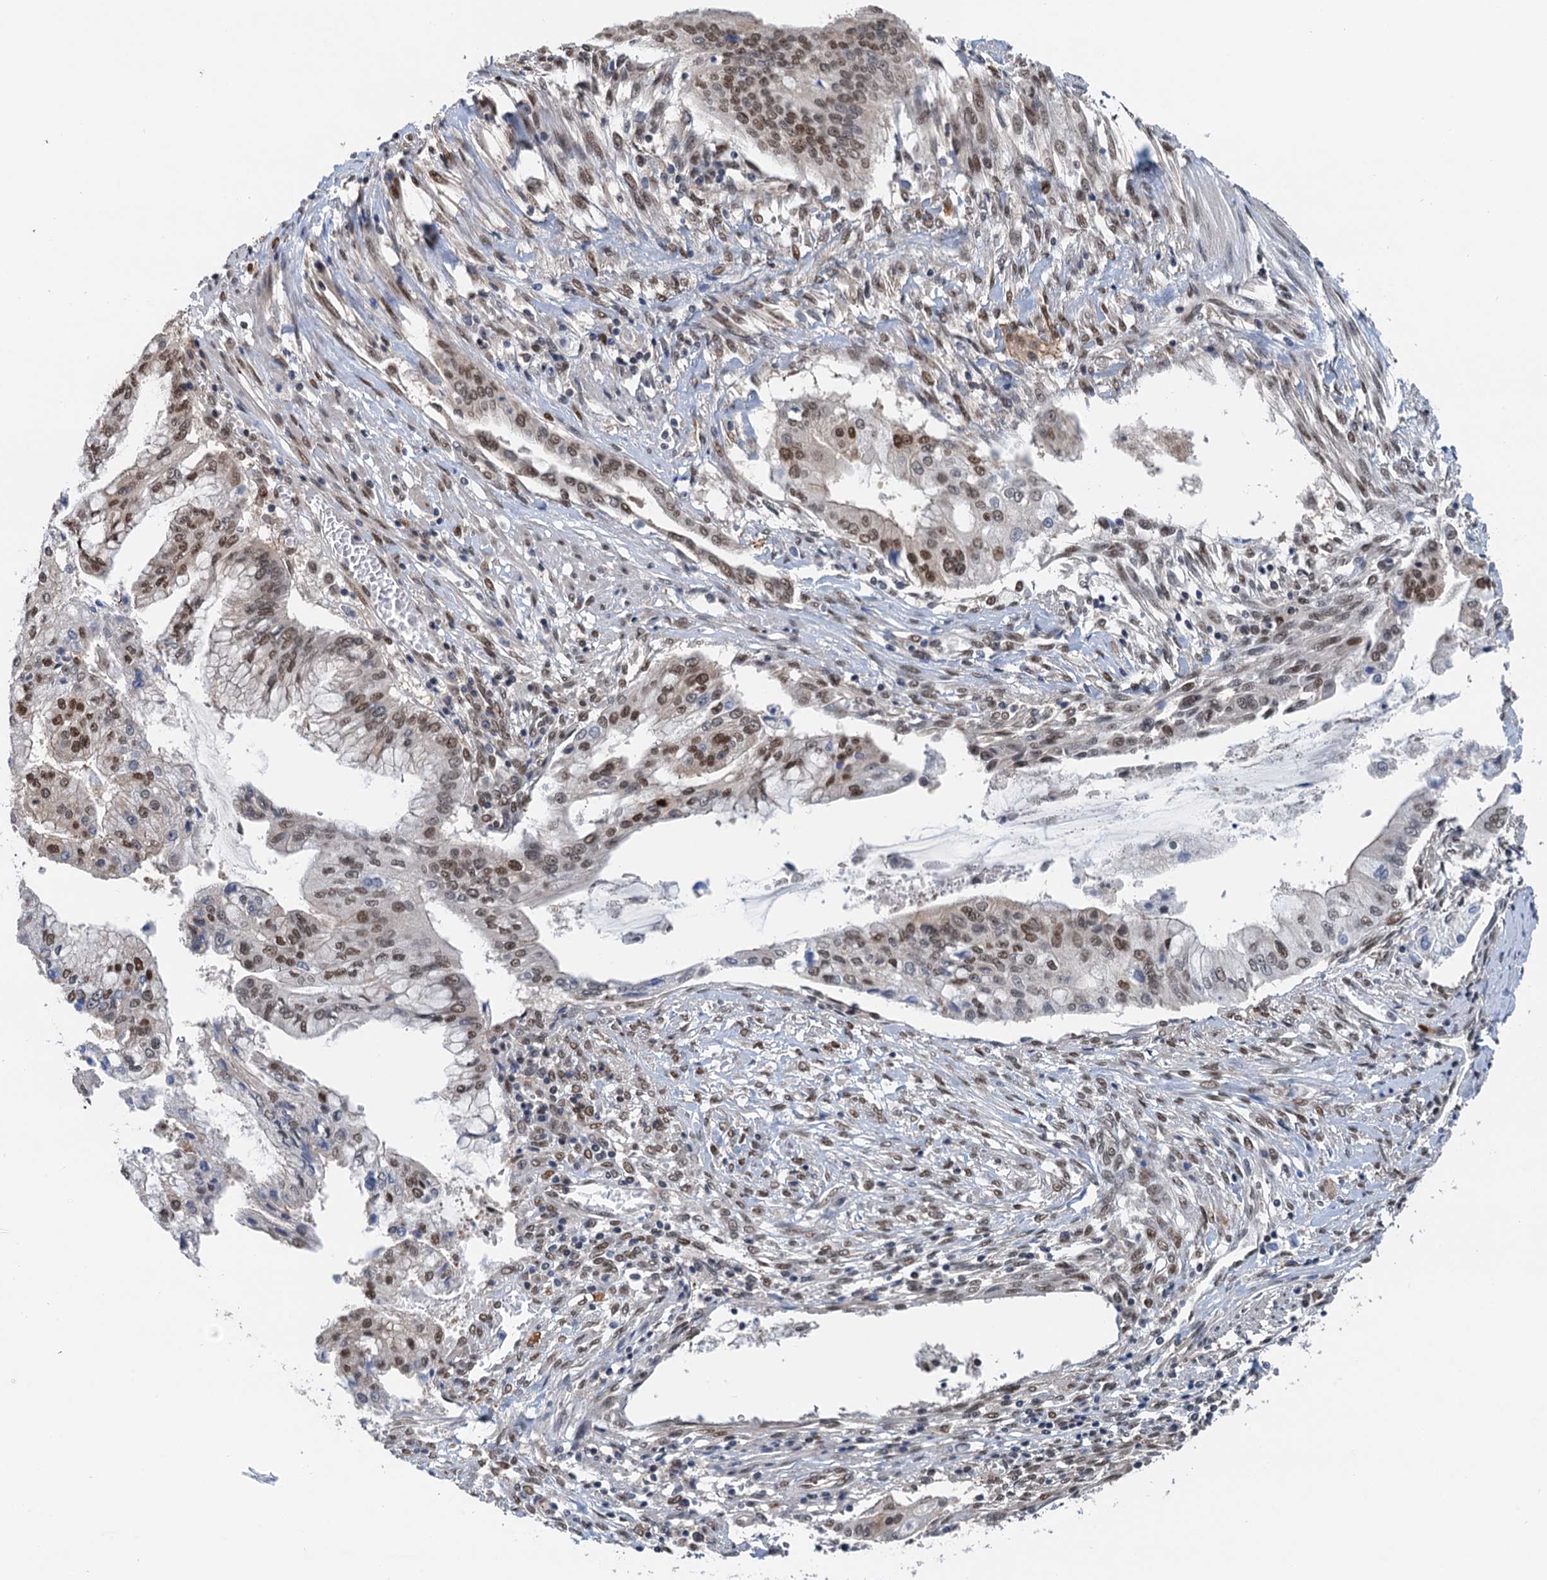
{"staining": {"intensity": "strong", "quantity": ">75%", "location": "nuclear"}, "tissue": "pancreatic cancer", "cell_type": "Tumor cells", "image_type": "cancer", "snomed": [{"axis": "morphology", "description": "Adenocarcinoma, NOS"}, {"axis": "topography", "description": "Pancreas"}], "caption": "IHC micrograph of pancreatic cancer (adenocarcinoma) stained for a protein (brown), which exhibits high levels of strong nuclear staining in approximately >75% of tumor cells.", "gene": "CFDP1", "patient": {"sex": "male", "age": 46}}